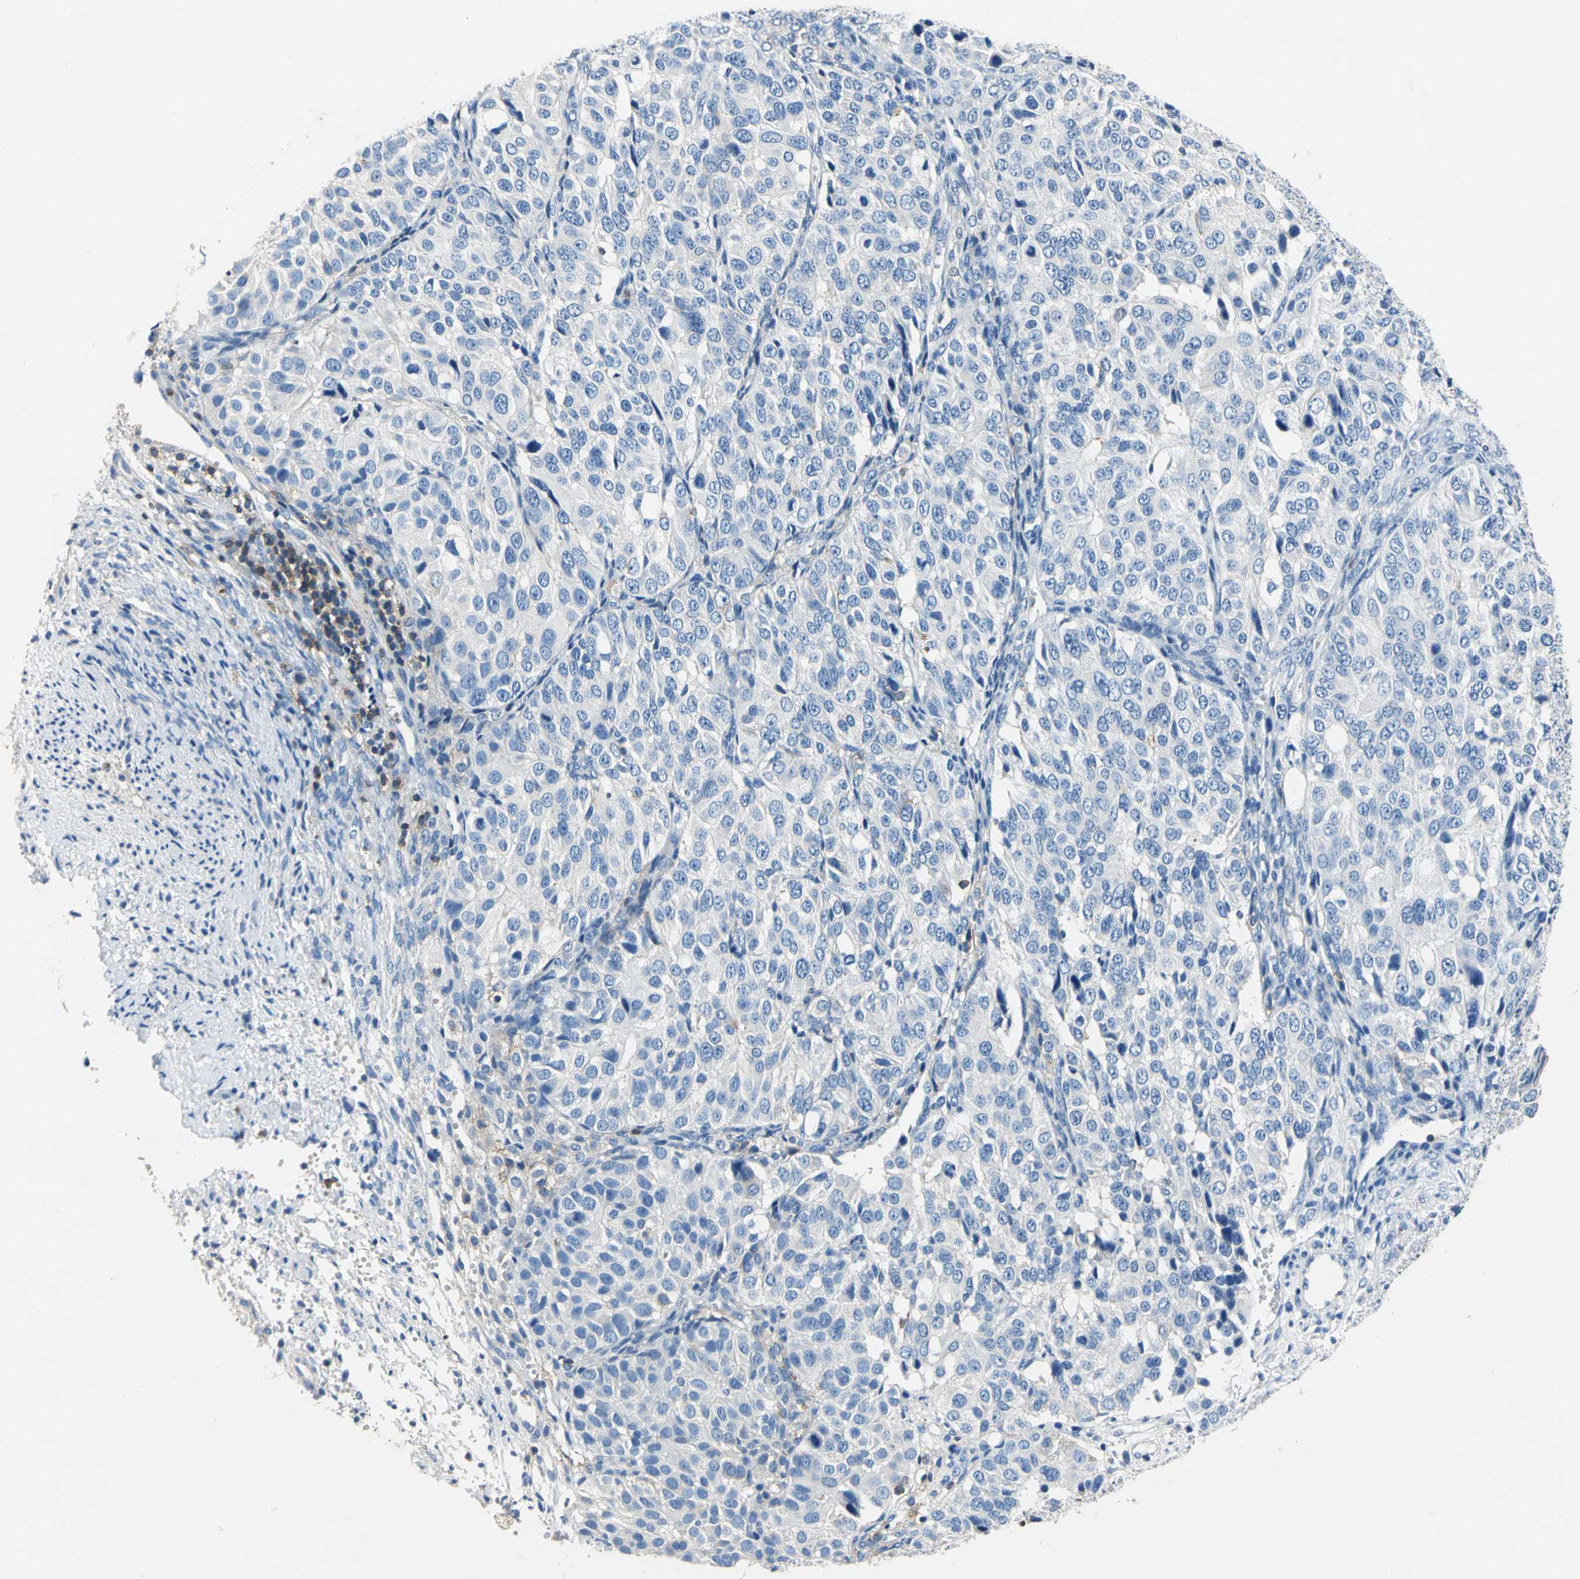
{"staining": {"intensity": "negative", "quantity": "none", "location": "none"}, "tissue": "ovarian cancer", "cell_type": "Tumor cells", "image_type": "cancer", "snomed": [{"axis": "morphology", "description": "Carcinoma, endometroid"}, {"axis": "topography", "description": "Ovary"}], "caption": "A micrograph of ovarian endometroid carcinoma stained for a protein demonstrates no brown staining in tumor cells. (DAB (3,3'-diaminobenzidine) immunohistochemistry visualized using brightfield microscopy, high magnification).", "gene": "SEPTIN6", "patient": {"sex": "female", "age": 51}}